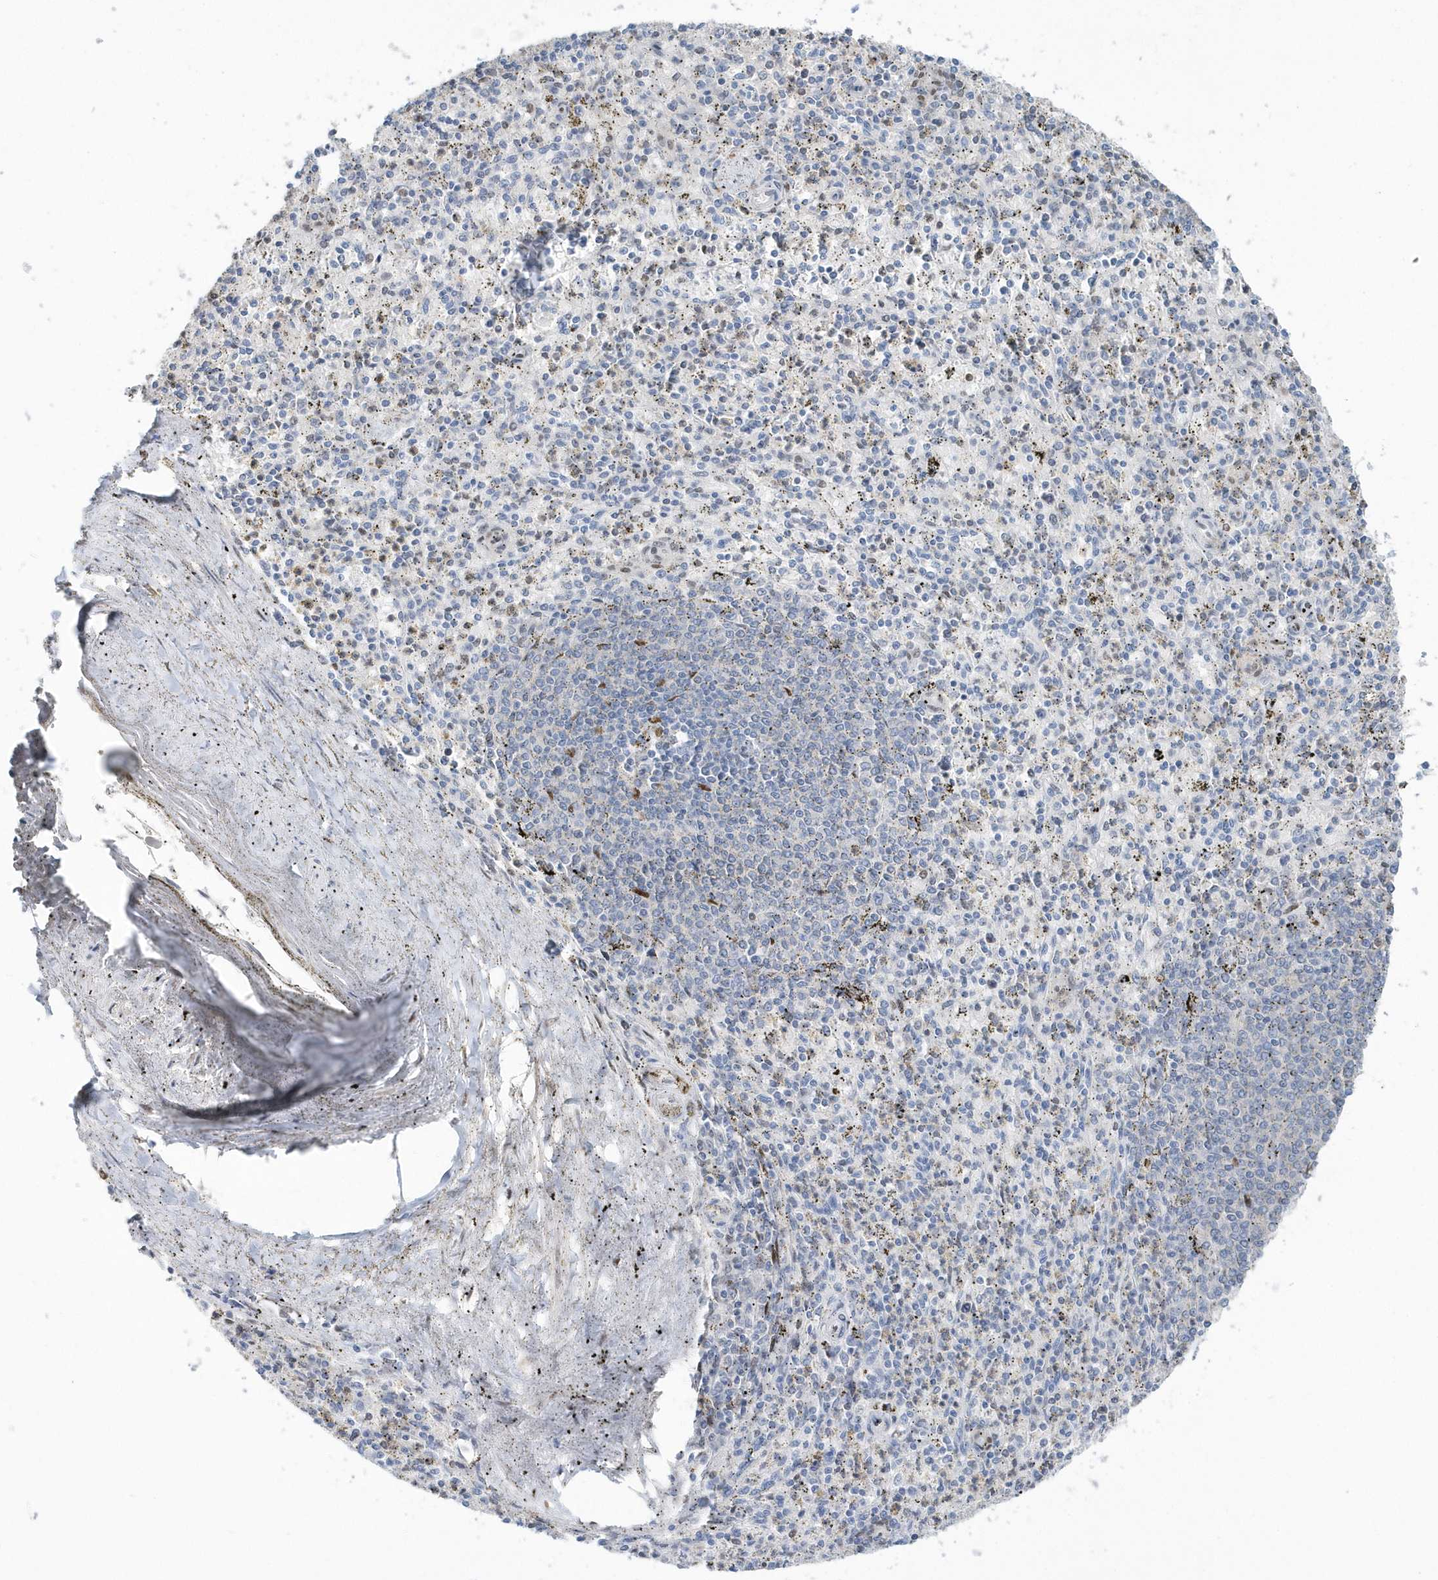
{"staining": {"intensity": "weak", "quantity": "<25%", "location": "cytoplasmic/membranous"}, "tissue": "spleen", "cell_type": "Cells in red pulp", "image_type": "normal", "snomed": [{"axis": "morphology", "description": "Normal tissue, NOS"}, {"axis": "topography", "description": "Spleen"}], "caption": "Spleen stained for a protein using IHC demonstrates no expression cells in red pulp.", "gene": "MACROH2A2", "patient": {"sex": "male", "age": 72}}